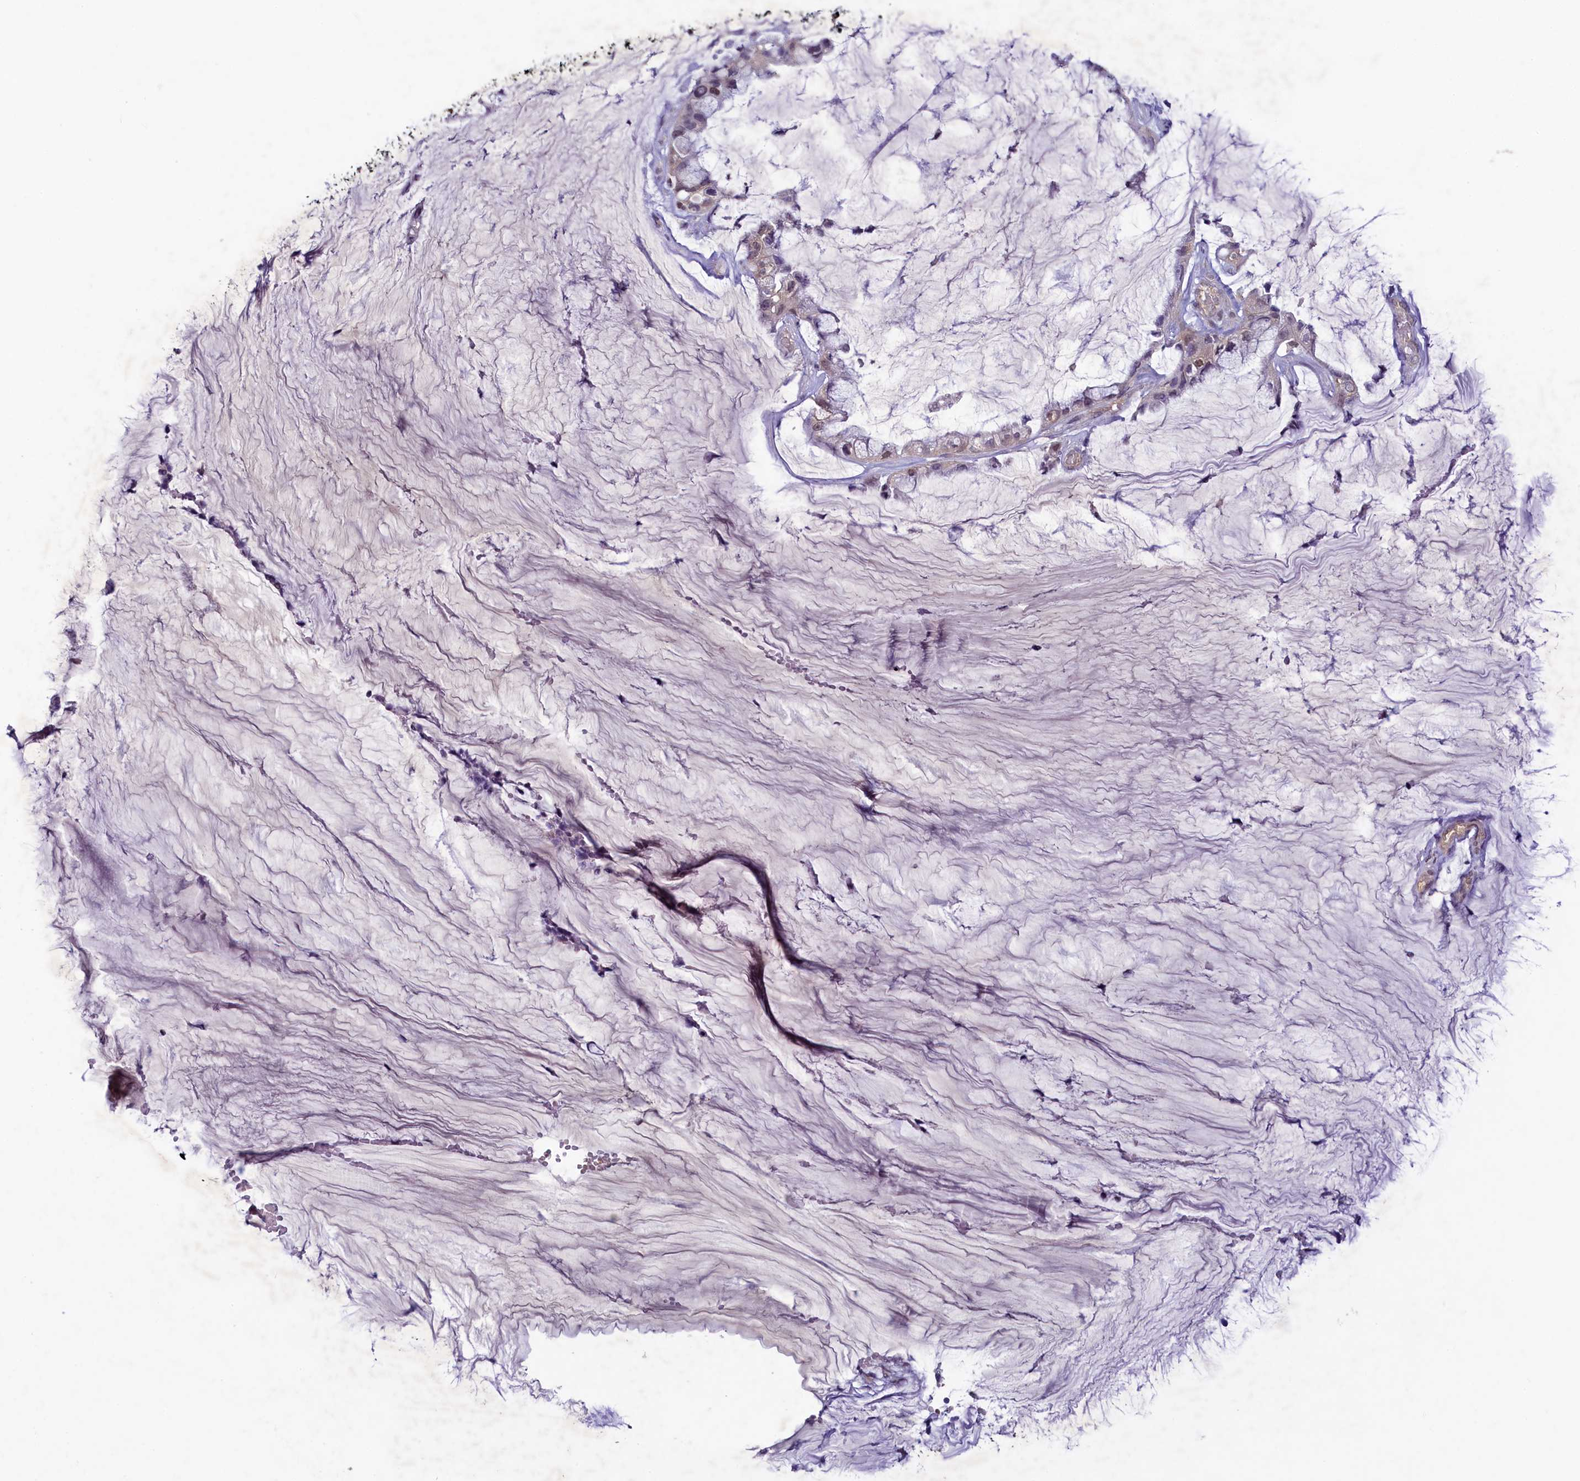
{"staining": {"intensity": "negative", "quantity": "none", "location": "none"}, "tissue": "ovarian cancer", "cell_type": "Tumor cells", "image_type": "cancer", "snomed": [{"axis": "morphology", "description": "Cystadenocarcinoma, mucinous, NOS"}, {"axis": "topography", "description": "Ovary"}], "caption": "A high-resolution photomicrograph shows immunohistochemistry staining of mucinous cystadenocarcinoma (ovarian), which reveals no significant staining in tumor cells.", "gene": "NUBP1", "patient": {"sex": "female", "age": 39}}